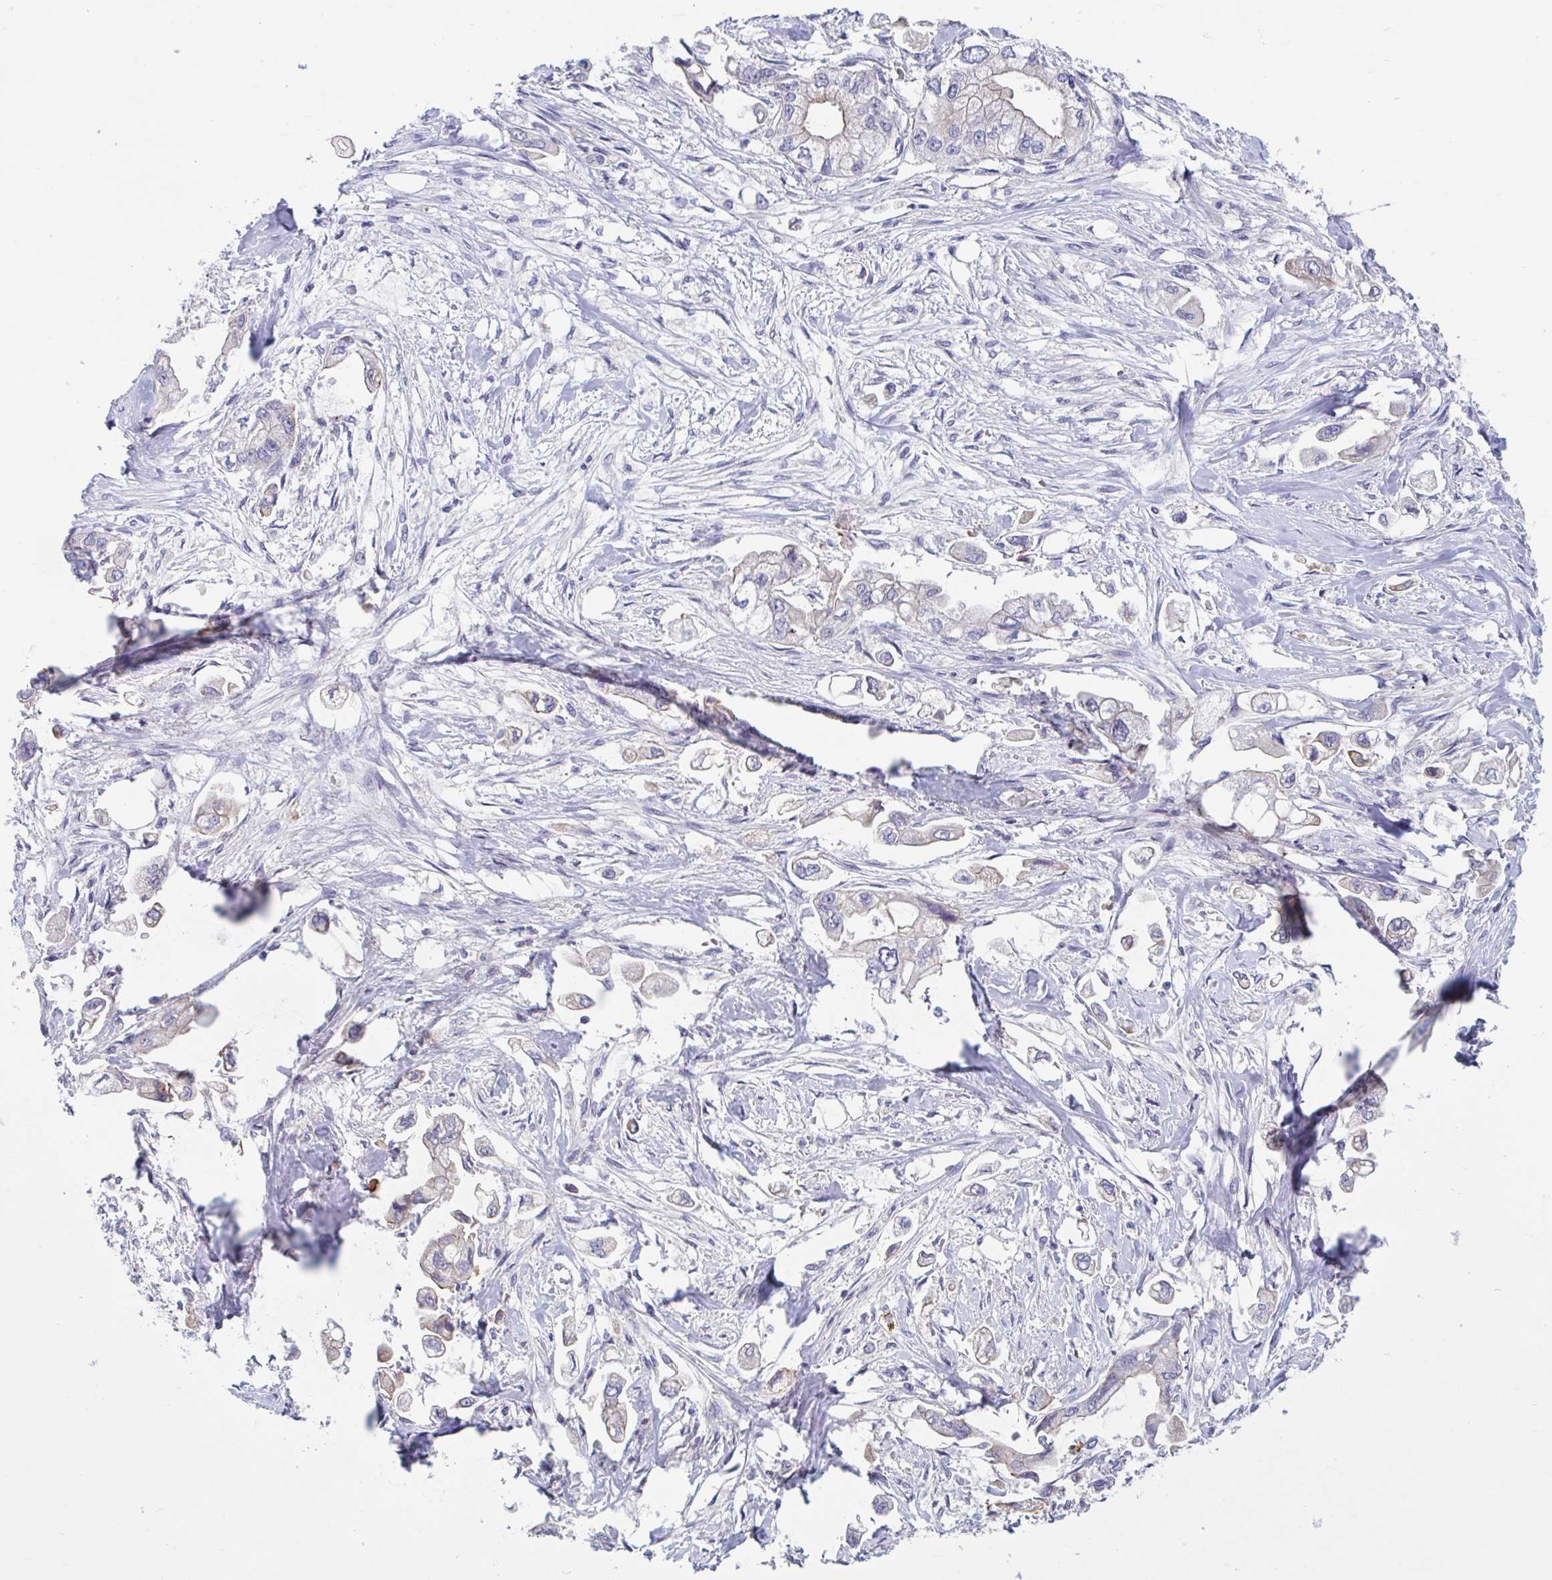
{"staining": {"intensity": "weak", "quantity": "<25%", "location": "cytoplasmic/membranous"}, "tissue": "stomach cancer", "cell_type": "Tumor cells", "image_type": "cancer", "snomed": [{"axis": "morphology", "description": "Adenocarcinoma, NOS"}, {"axis": "topography", "description": "Stomach"}], "caption": "The photomicrograph displays no significant expression in tumor cells of stomach cancer (adenocarcinoma). Brightfield microscopy of immunohistochemistry (IHC) stained with DAB (brown) and hematoxylin (blue), captured at high magnification.", "gene": "UNKL", "patient": {"sex": "male", "age": 62}}